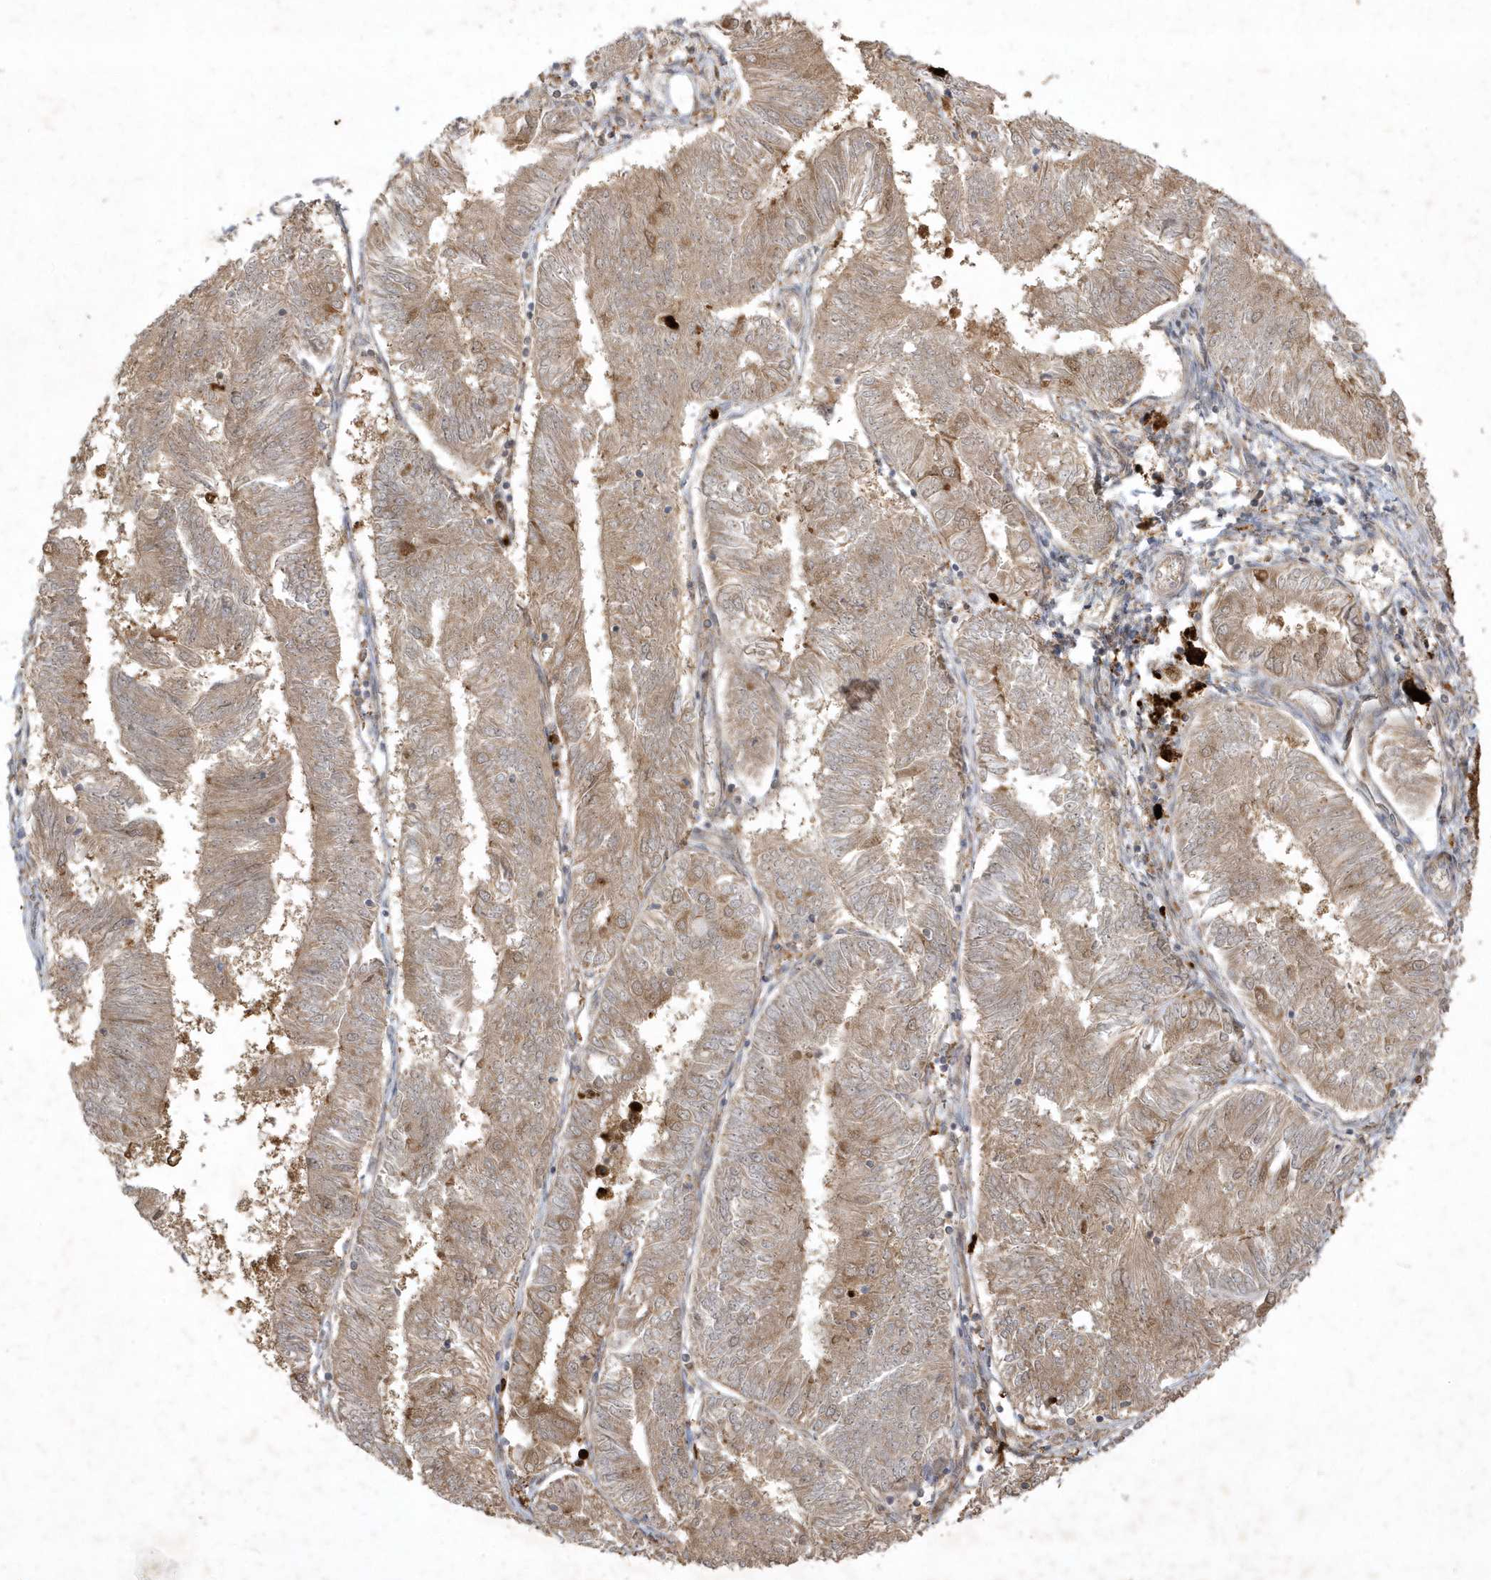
{"staining": {"intensity": "moderate", "quantity": ">75%", "location": "cytoplasmic/membranous"}, "tissue": "endometrial cancer", "cell_type": "Tumor cells", "image_type": "cancer", "snomed": [{"axis": "morphology", "description": "Adenocarcinoma, NOS"}, {"axis": "topography", "description": "Endometrium"}], "caption": "Immunohistochemical staining of endometrial adenocarcinoma demonstrates moderate cytoplasmic/membranous protein staining in about >75% of tumor cells.", "gene": "IFT57", "patient": {"sex": "female", "age": 58}}